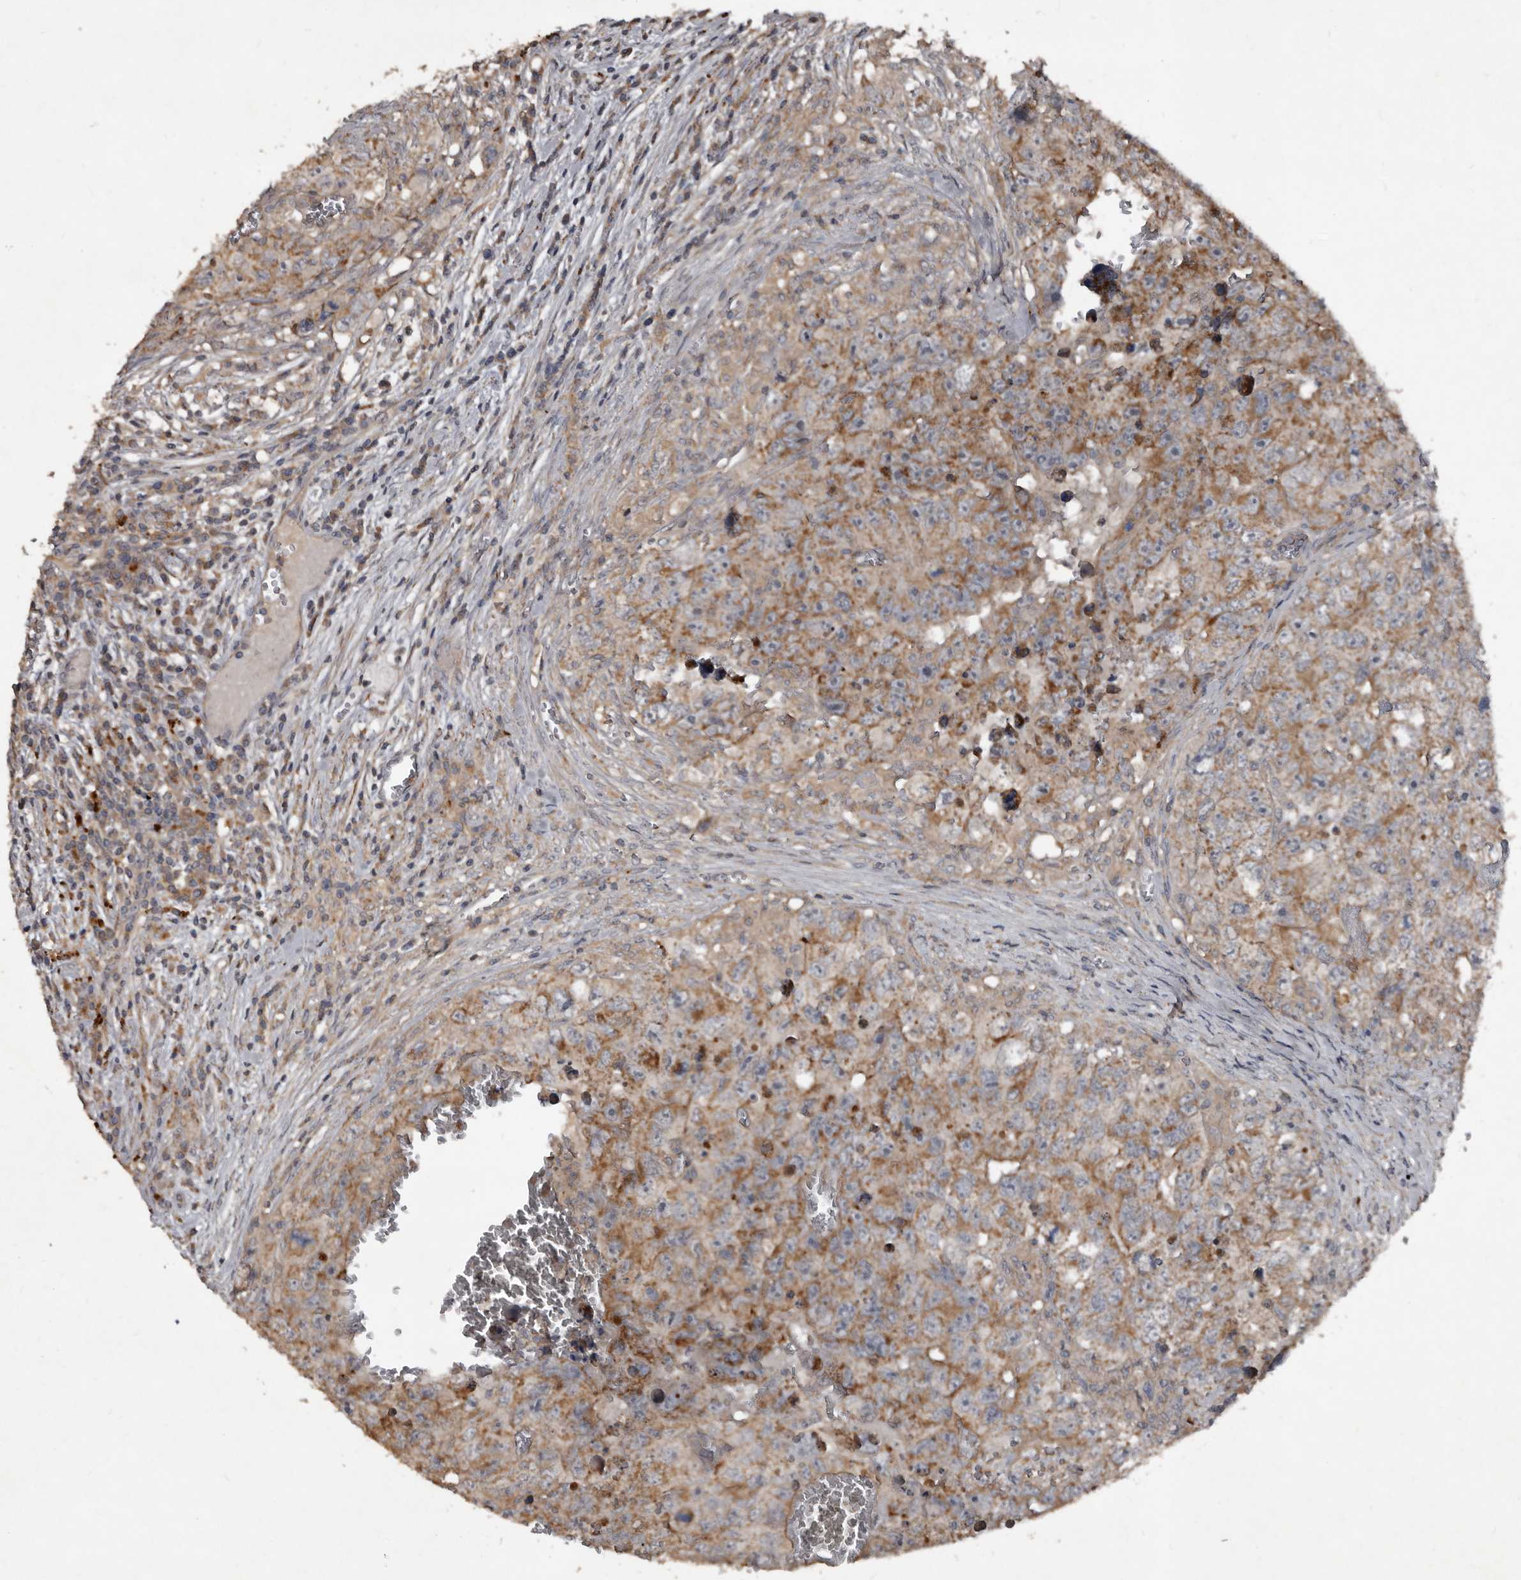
{"staining": {"intensity": "moderate", "quantity": "25%-75%", "location": "cytoplasmic/membranous"}, "tissue": "testis cancer", "cell_type": "Tumor cells", "image_type": "cancer", "snomed": [{"axis": "morphology", "description": "Seminoma, NOS"}, {"axis": "morphology", "description": "Carcinoma, Embryonal, NOS"}, {"axis": "topography", "description": "Testis"}], "caption": "Brown immunohistochemical staining in human testis cancer exhibits moderate cytoplasmic/membranous positivity in approximately 25%-75% of tumor cells. The staining was performed using DAB (3,3'-diaminobenzidine) to visualize the protein expression in brown, while the nuclei were stained in blue with hematoxylin (Magnification: 20x).", "gene": "GREB1", "patient": {"sex": "male", "age": 43}}